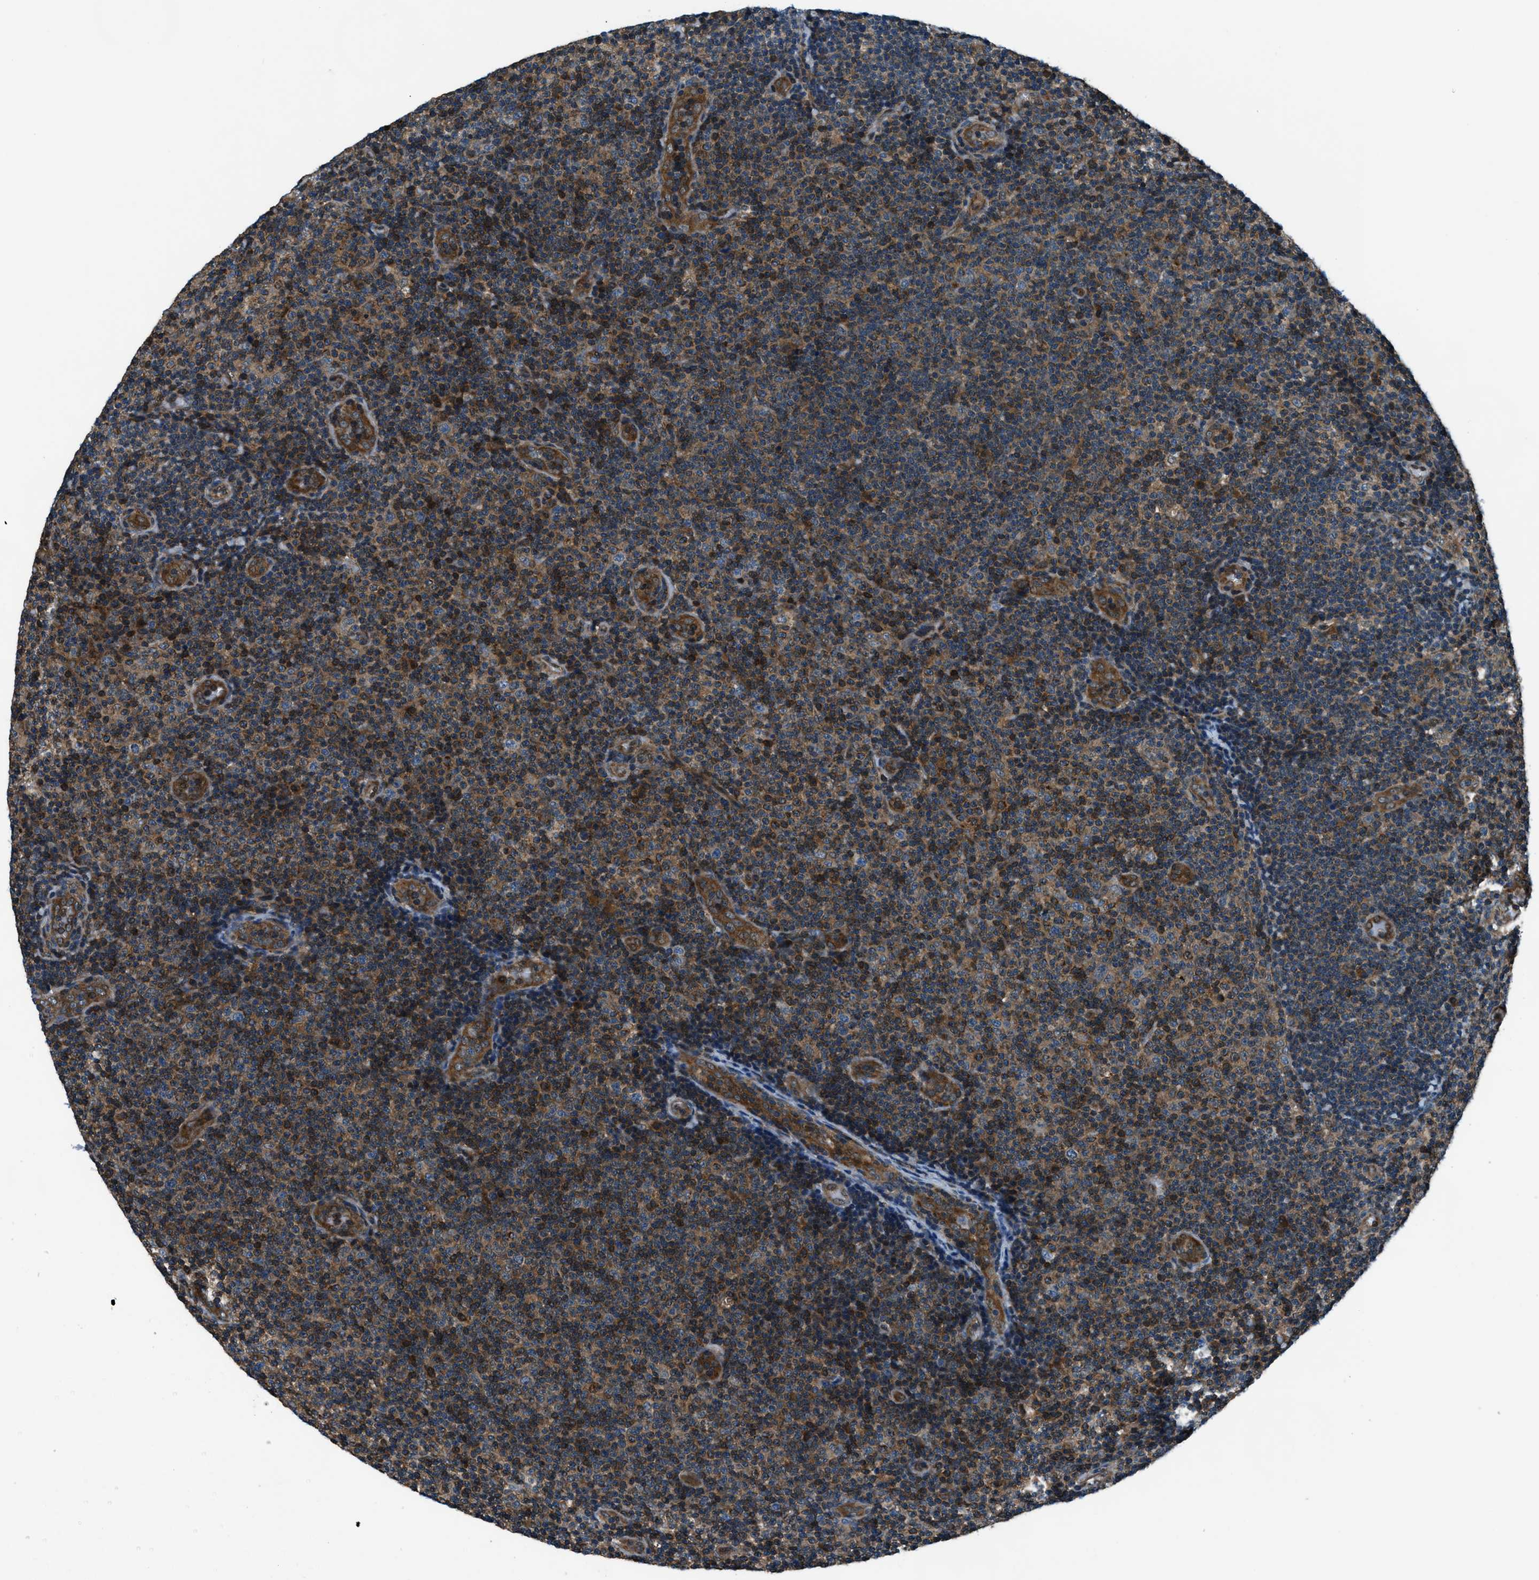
{"staining": {"intensity": "moderate", "quantity": ">75%", "location": "cytoplasmic/membranous"}, "tissue": "lymphoma", "cell_type": "Tumor cells", "image_type": "cancer", "snomed": [{"axis": "morphology", "description": "Malignant lymphoma, non-Hodgkin's type, Low grade"}, {"axis": "topography", "description": "Lymph node"}], "caption": "Tumor cells display medium levels of moderate cytoplasmic/membranous expression in about >75% of cells in malignant lymphoma, non-Hodgkin's type (low-grade).", "gene": "HEBP2", "patient": {"sex": "male", "age": 83}}